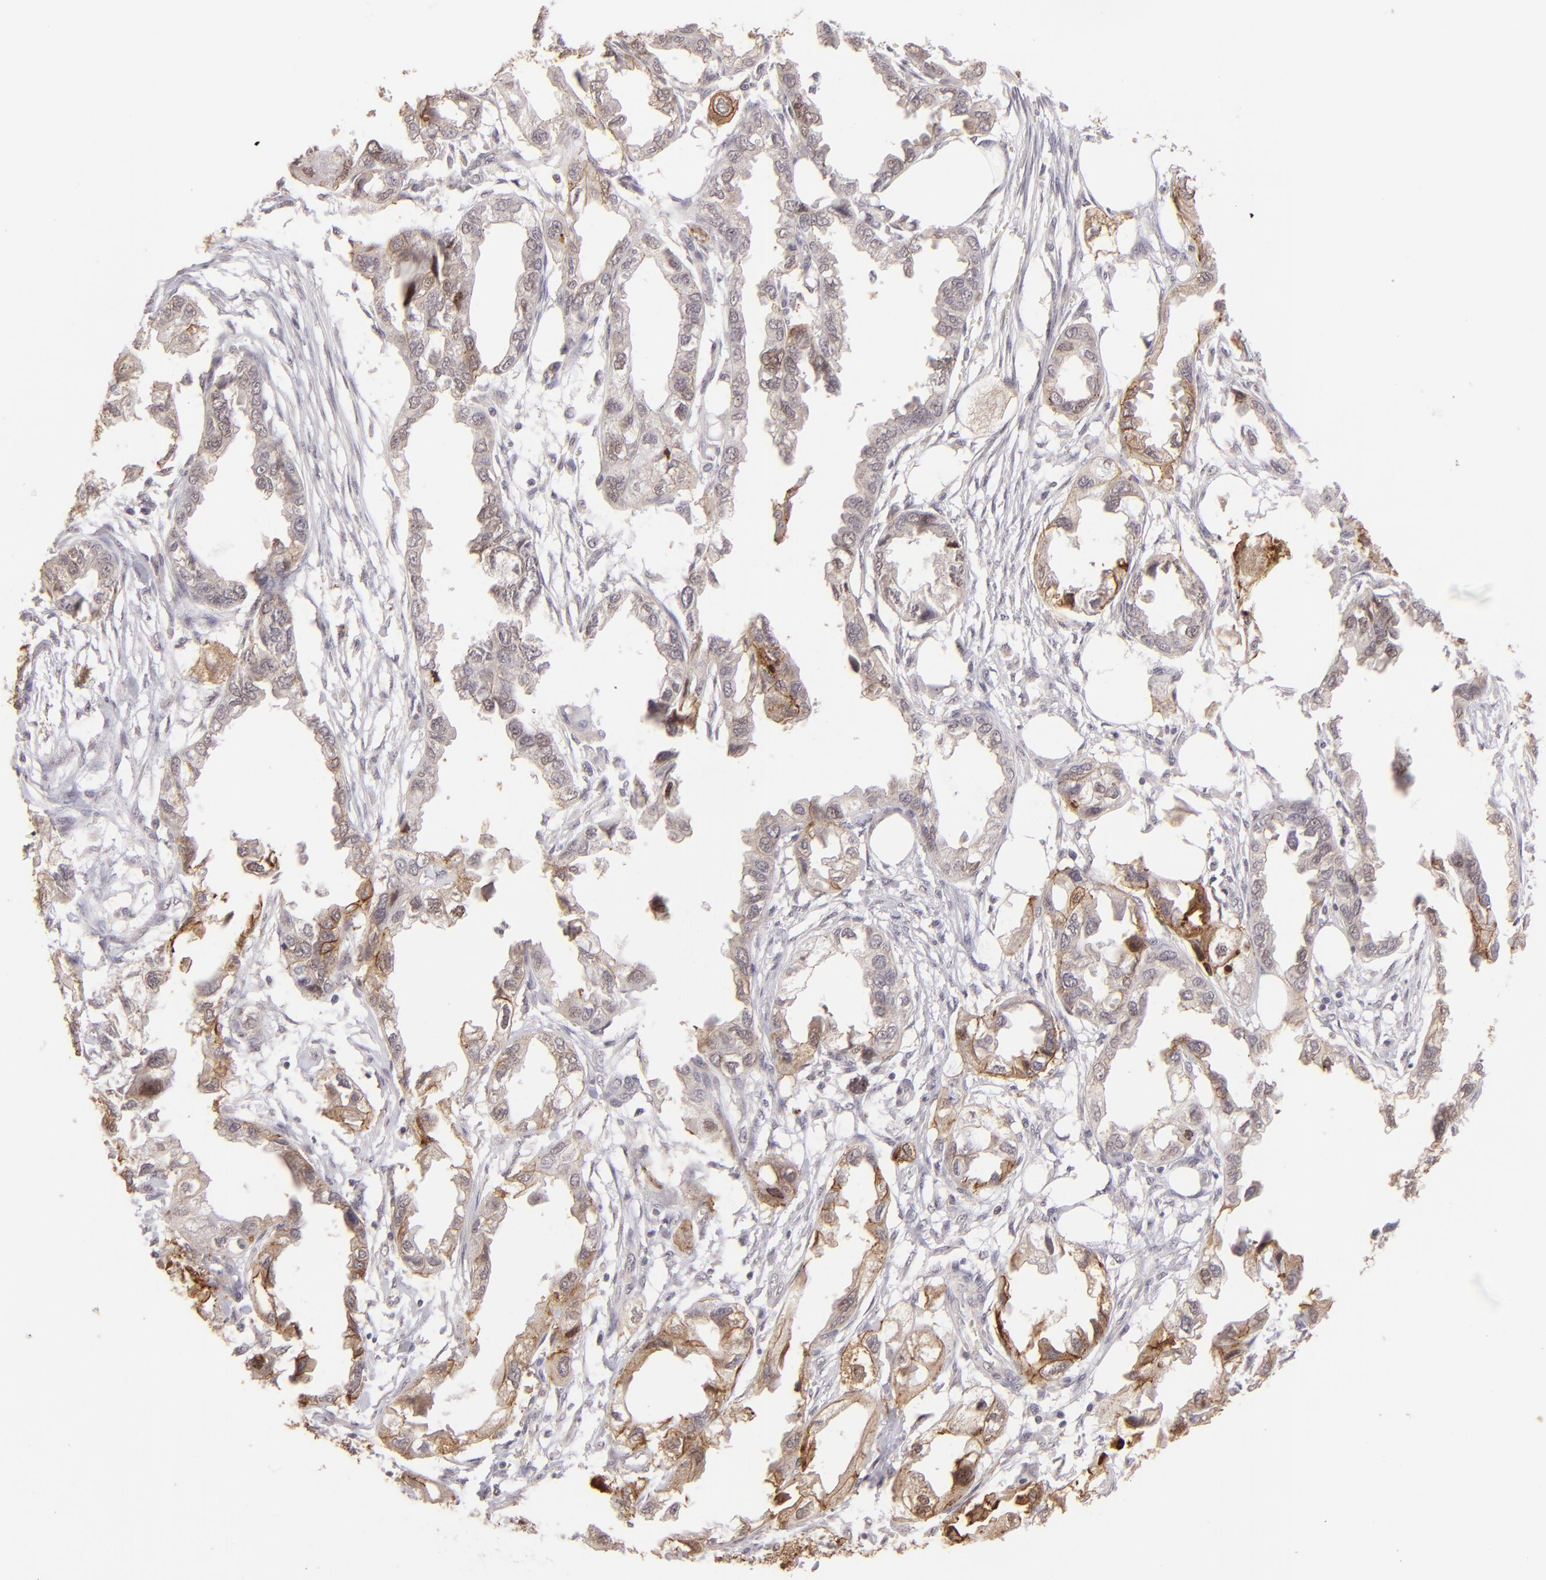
{"staining": {"intensity": "moderate", "quantity": "25%-75%", "location": "cytoplasmic/membranous"}, "tissue": "endometrial cancer", "cell_type": "Tumor cells", "image_type": "cancer", "snomed": [{"axis": "morphology", "description": "Adenocarcinoma, NOS"}, {"axis": "topography", "description": "Endometrium"}], "caption": "IHC (DAB (3,3'-diaminobenzidine)) staining of human endometrial adenocarcinoma shows moderate cytoplasmic/membranous protein positivity in approximately 25%-75% of tumor cells. The staining was performed using DAB, with brown indicating positive protein expression. Nuclei are stained blue with hematoxylin.", "gene": "CLDN1", "patient": {"sex": "female", "age": 67}}